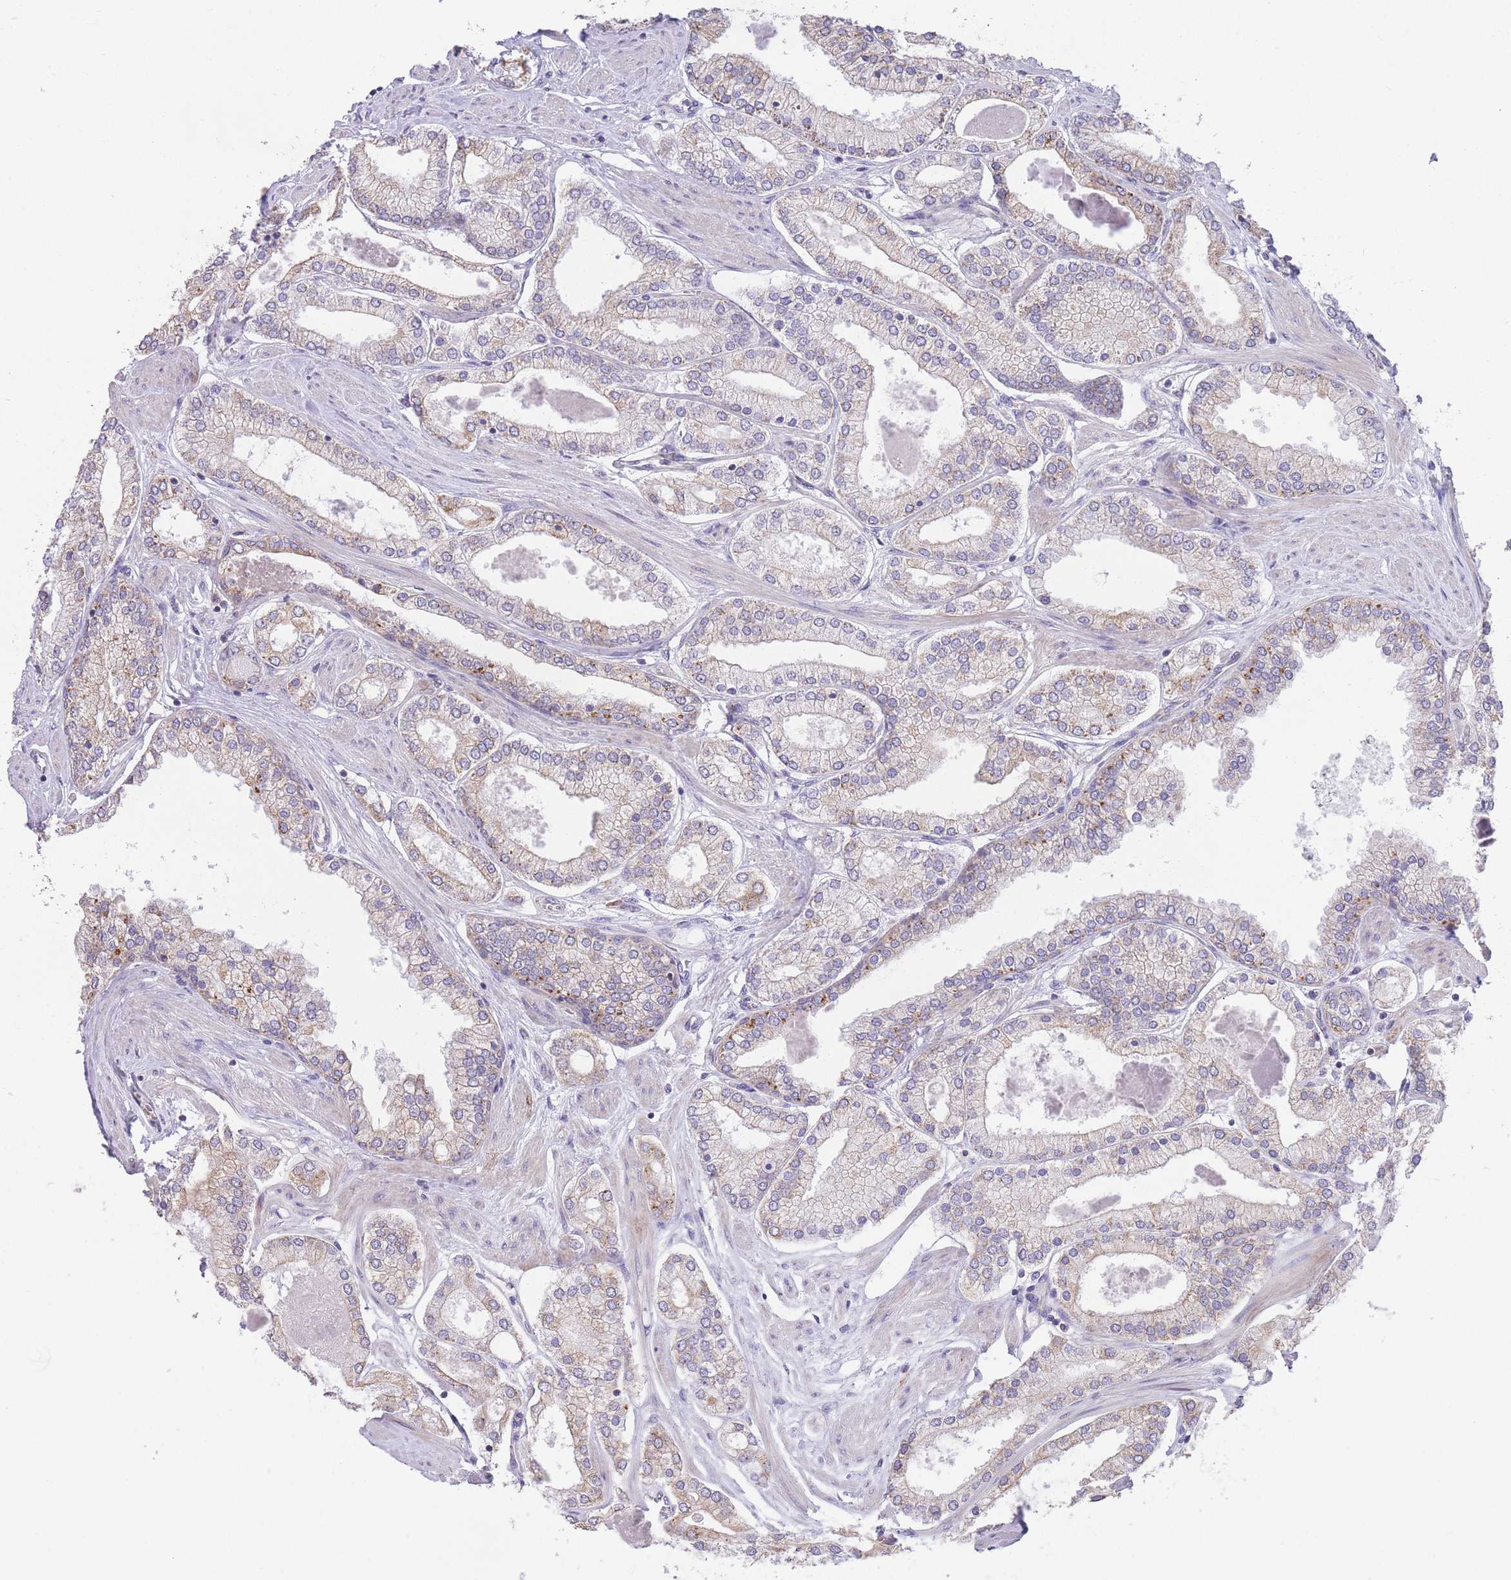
{"staining": {"intensity": "weak", "quantity": "25%-75%", "location": "cytoplasmic/membranous"}, "tissue": "prostate cancer", "cell_type": "Tumor cells", "image_type": "cancer", "snomed": [{"axis": "morphology", "description": "Adenocarcinoma, Low grade"}, {"axis": "topography", "description": "Prostate"}], "caption": "A low amount of weak cytoplasmic/membranous positivity is appreciated in approximately 25%-75% of tumor cells in prostate cancer (low-grade adenocarcinoma) tissue. (Brightfield microscopy of DAB IHC at high magnification).", "gene": "BOLA2B", "patient": {"sex": "male", "age": 42}}